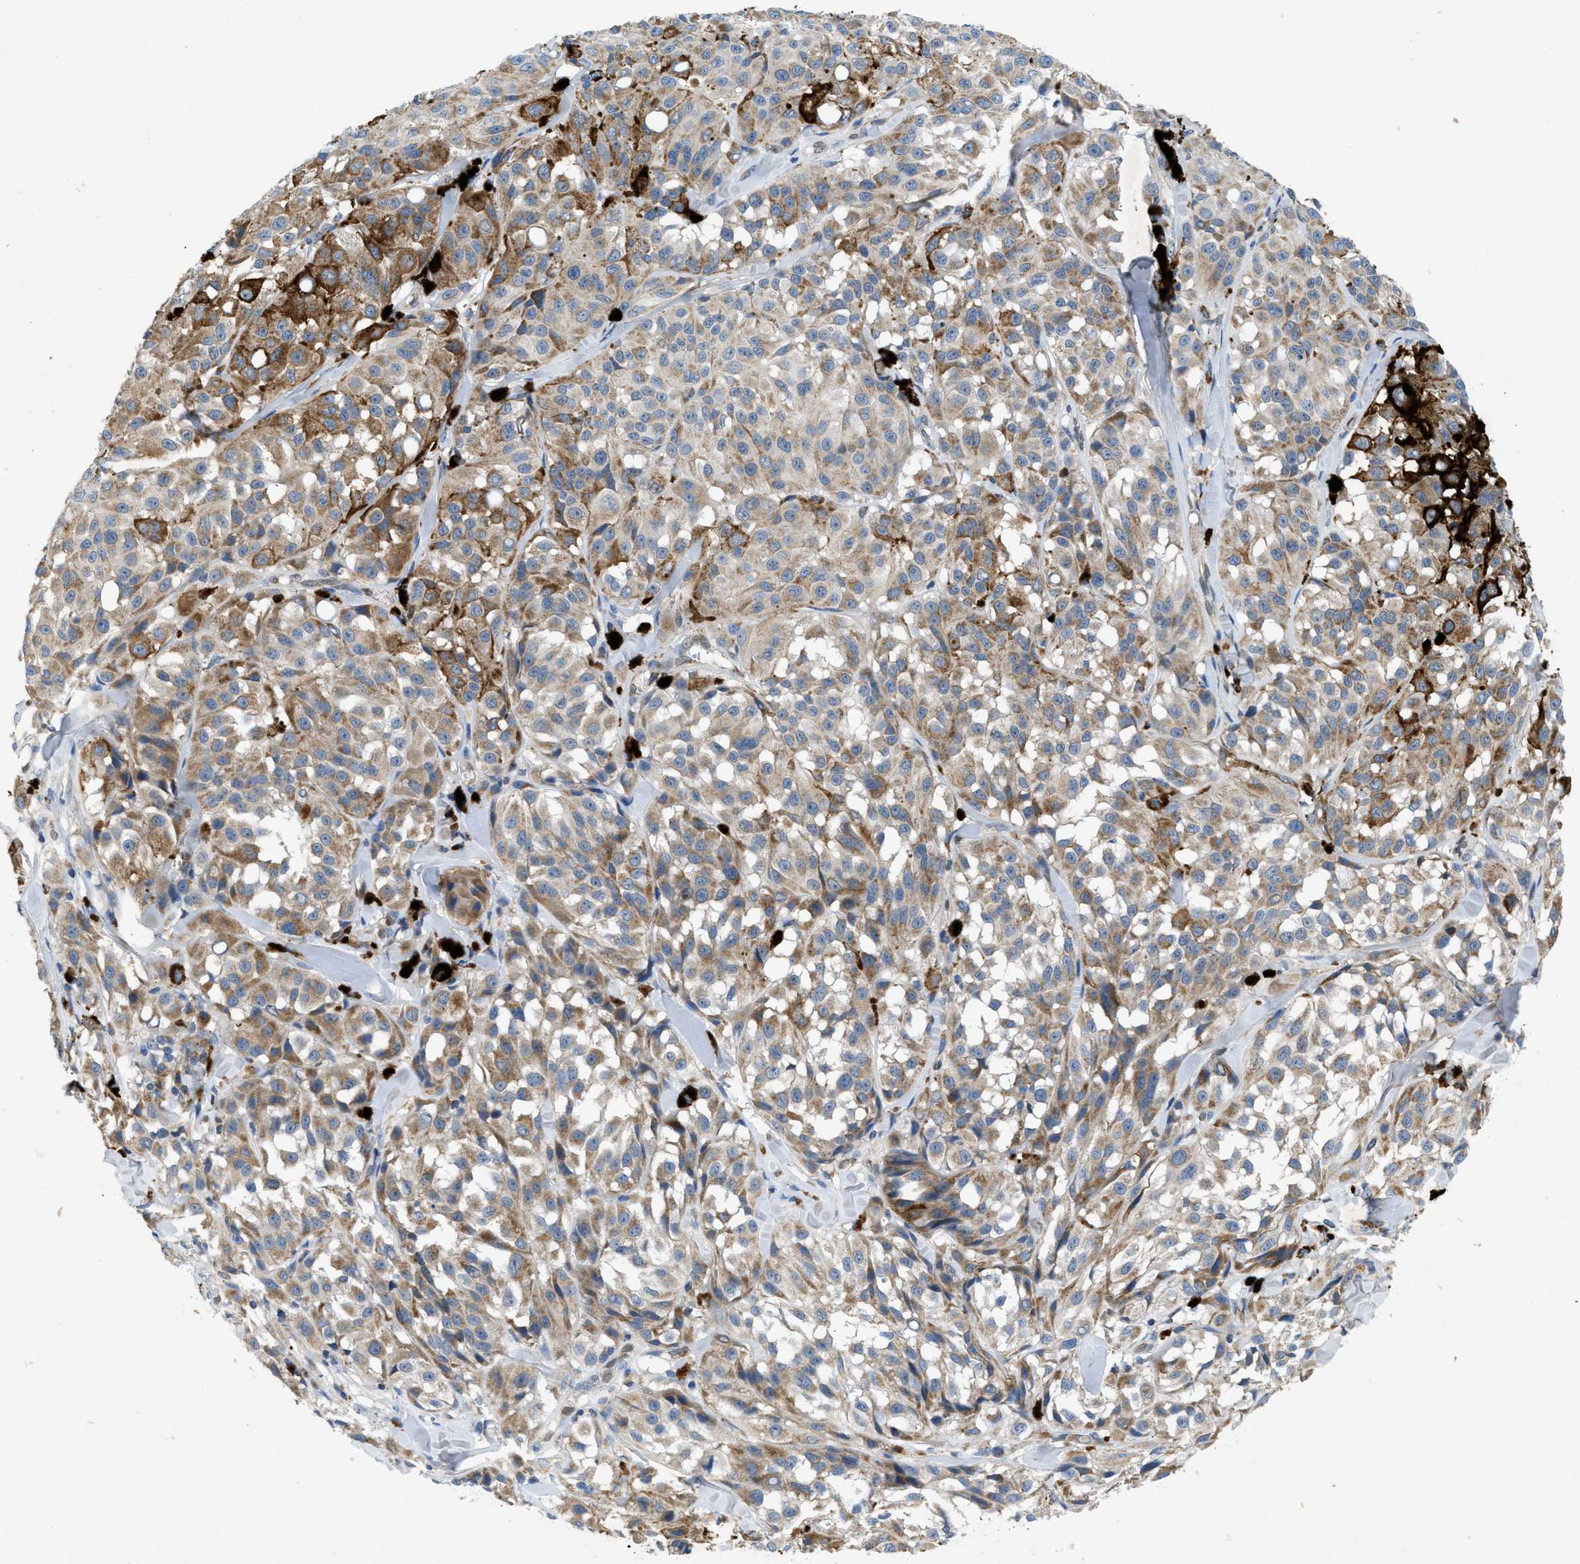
{"staining": {"intensity": "moderate", "quantity": "<25%", "location": "cytoplasmic/membranous"}, "tissue": "melanoma", "cell_type": "Tumor cells", "image_type": "cancer", "snomed": [{"axis": "morphology", "description": "Malignant melanoma, NOS"}, {"axis": "topography", "description": "Skin"}], "caption": "Moderate cytoplasmic/membranous expression is present in about <25% of tumor cells in melanoma.", "gene": "PNKD", "patient": {"sex": "male", "age": 84}}